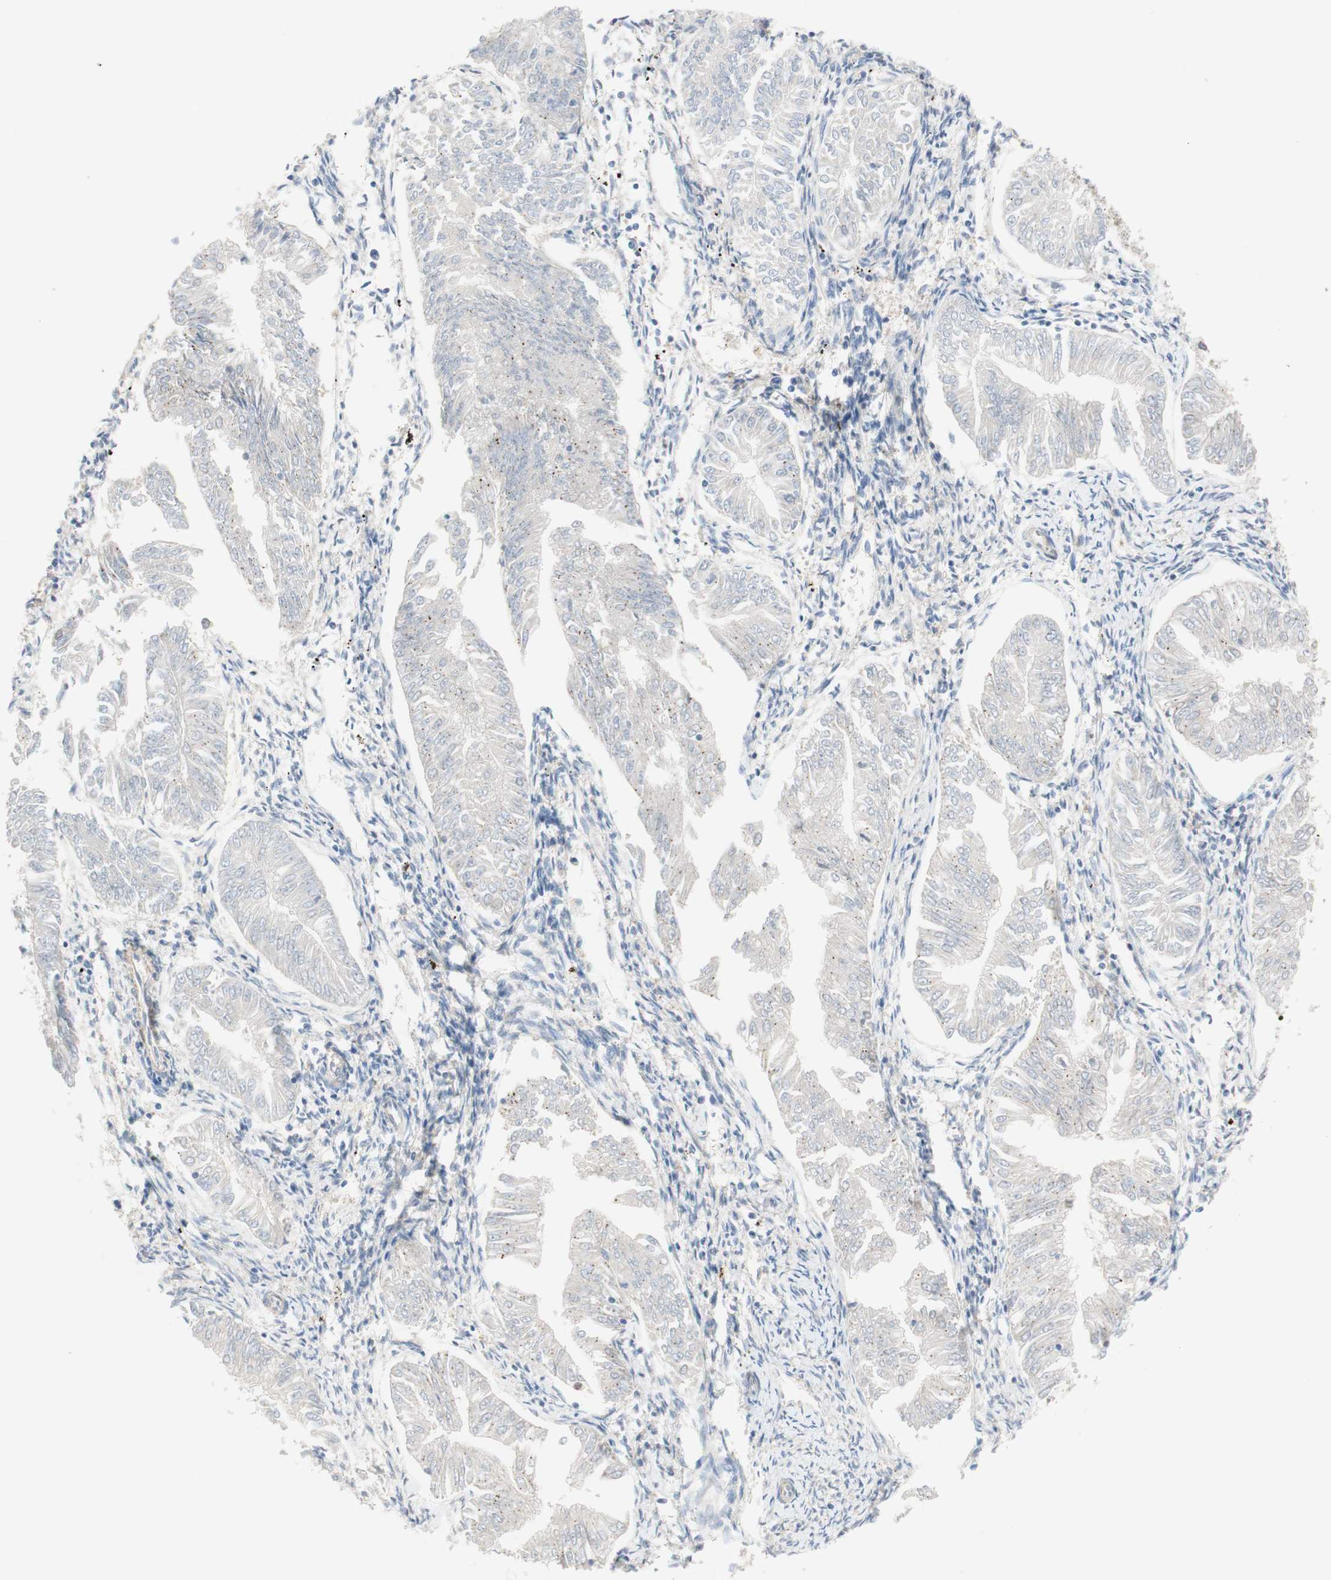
{"staining": {"intensity": "negative", "quantity": "none", "location": "none"}, "tissue": "endometrial cancer", "cell_type": "Tumor cells", "image_type": "cancer", "snomed": [{"axis": "morphology", "description": "Adenocarcinoma, NOS"}, {"axis": "topography", "description": "Endometrium"}], "caption": "An IHC histopathology image of adenocarcinoma (endometrial) is shown. There is no staining in tumor cells of adenocarcinoma (endometrial).", "gene": "RFNG", "patient": {"sex": "female", "age": 53}}